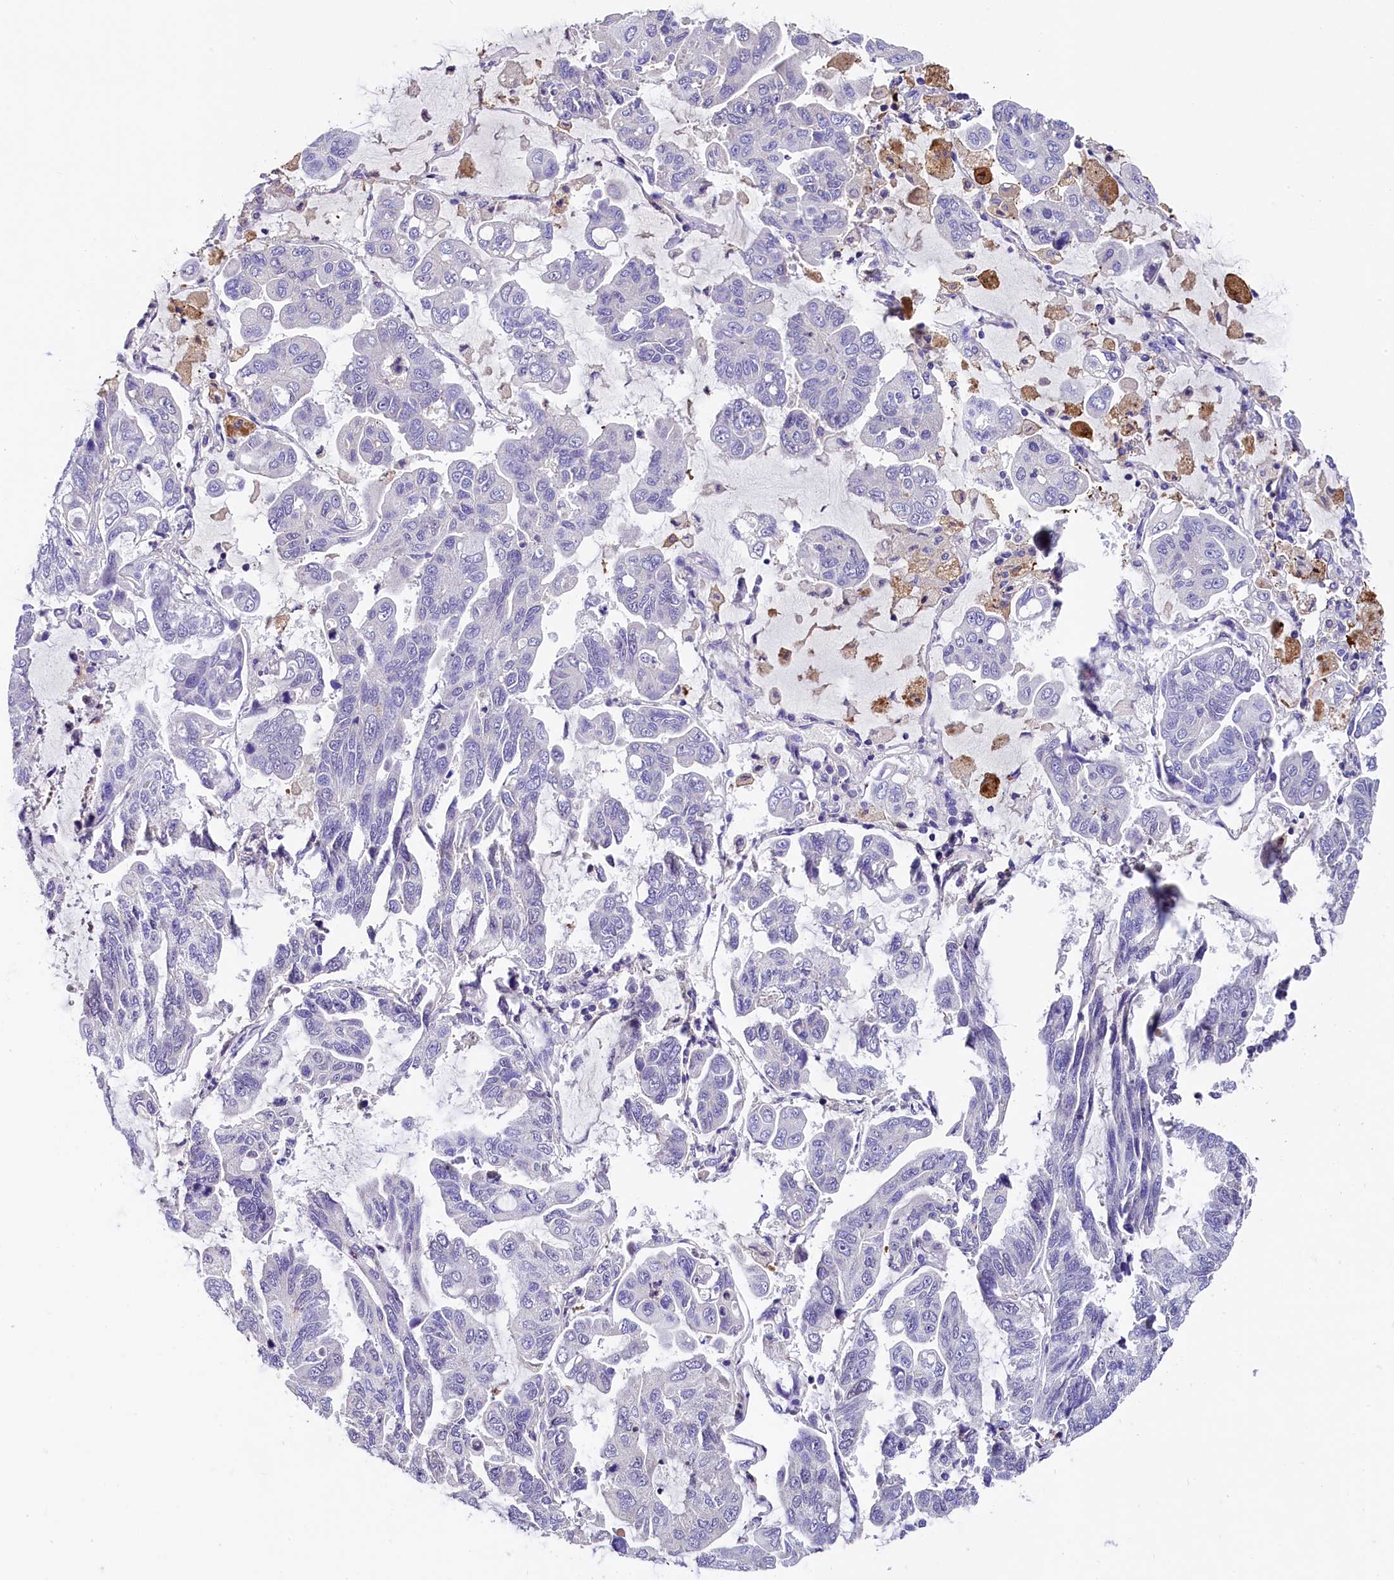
{"staining": {"intensity": "negative", "quantity": "none", "location": "none"}, "tissue": "lung cancer", "cell_type": "Tumor cells", "image_type": "cancer", "snomed": [{"axis": "morphology", "description": "Adenocarcinoma, NOS"}, {"axis": "topography", "description": "Lung"}], "caption": "Micrograph shows no protein positivity in tumor cells of lung adenocarcinoma tissue.", "gene": "MEX3B", "patient": {"sex": "male", "age": 64}}